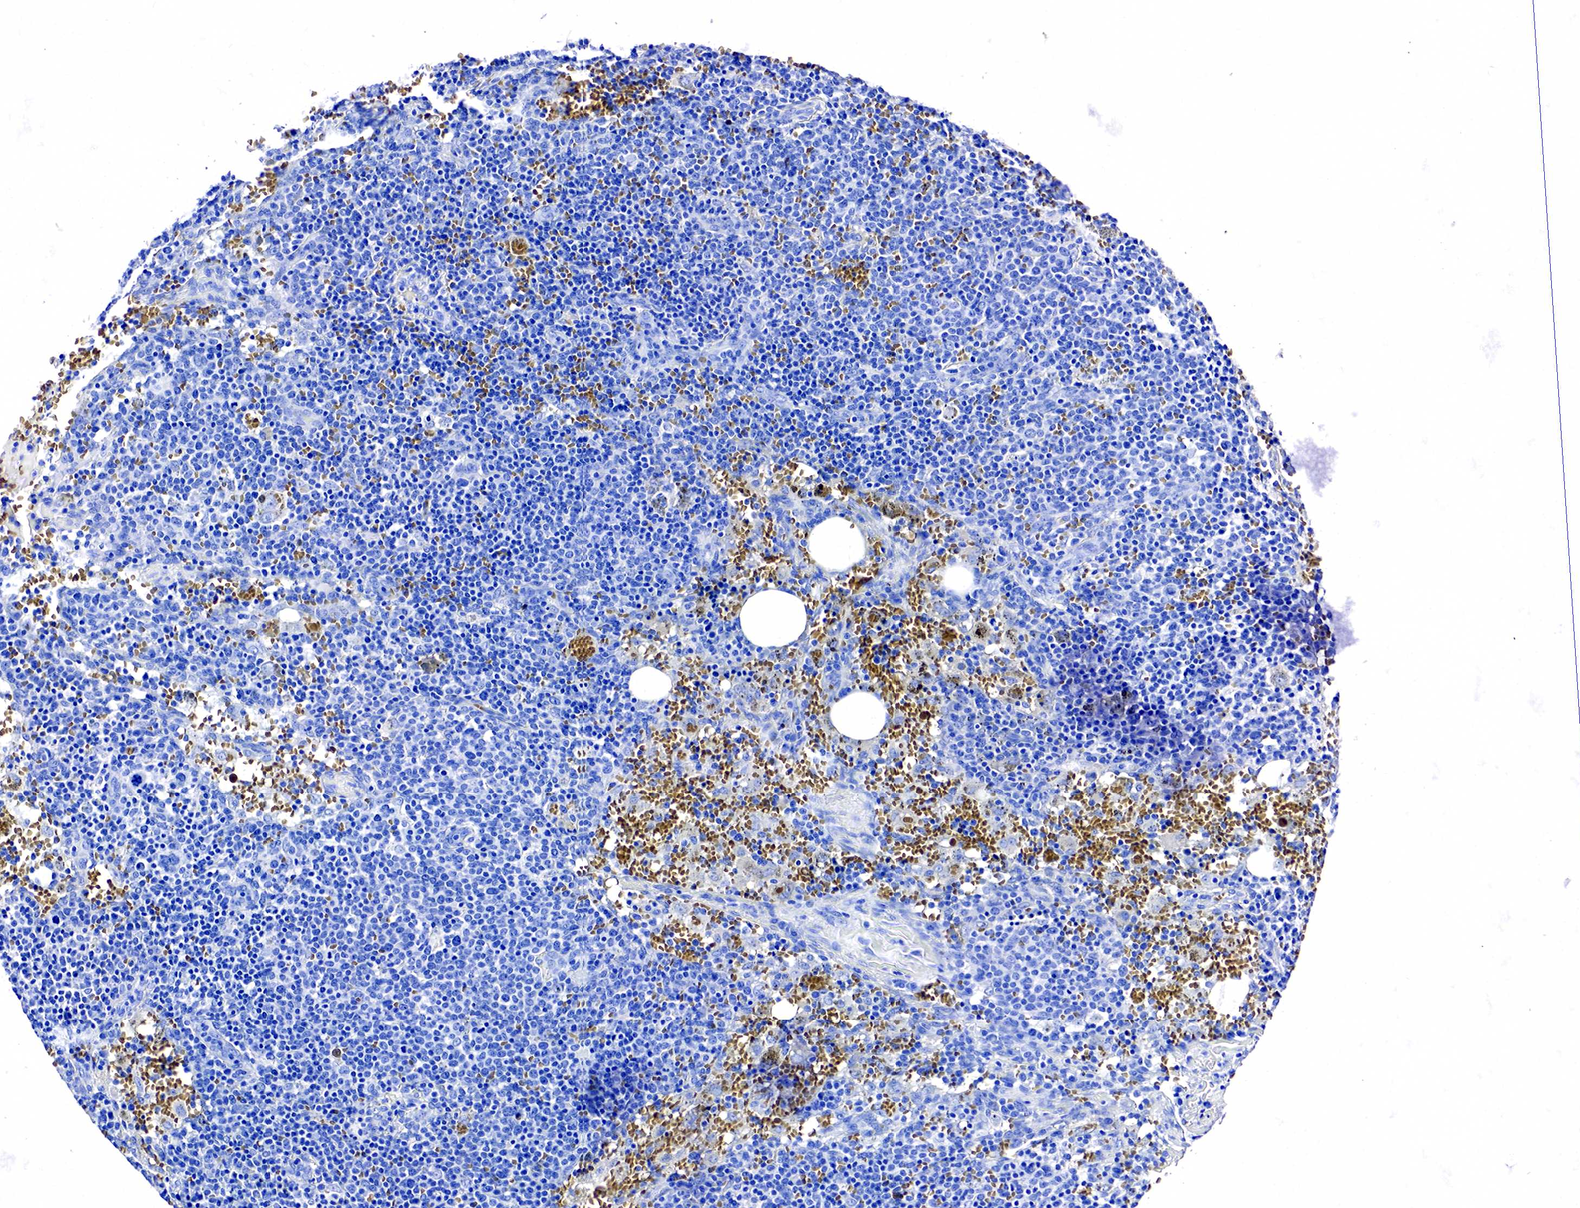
{"staining": {"intensity": "negative", "quantity": "none", "location": "none"}, "tissue": "lymphoma", "cell_type": "Tumor cells", "image_type": "cancer", "snomed": [{"axis": "morphology", "description": "Malignant lymphoma, non-Hodgkin's type, High grade"}, {"axis": "topography", "description": "Lymph node"}], "caption": "Immunohistochemical staining of human lymphoma exhibits no significant expression in tumor cells. Nuclei are stained in blue.", "gene": "ACP3", "patient": {"sex": "female", "age": 76}}